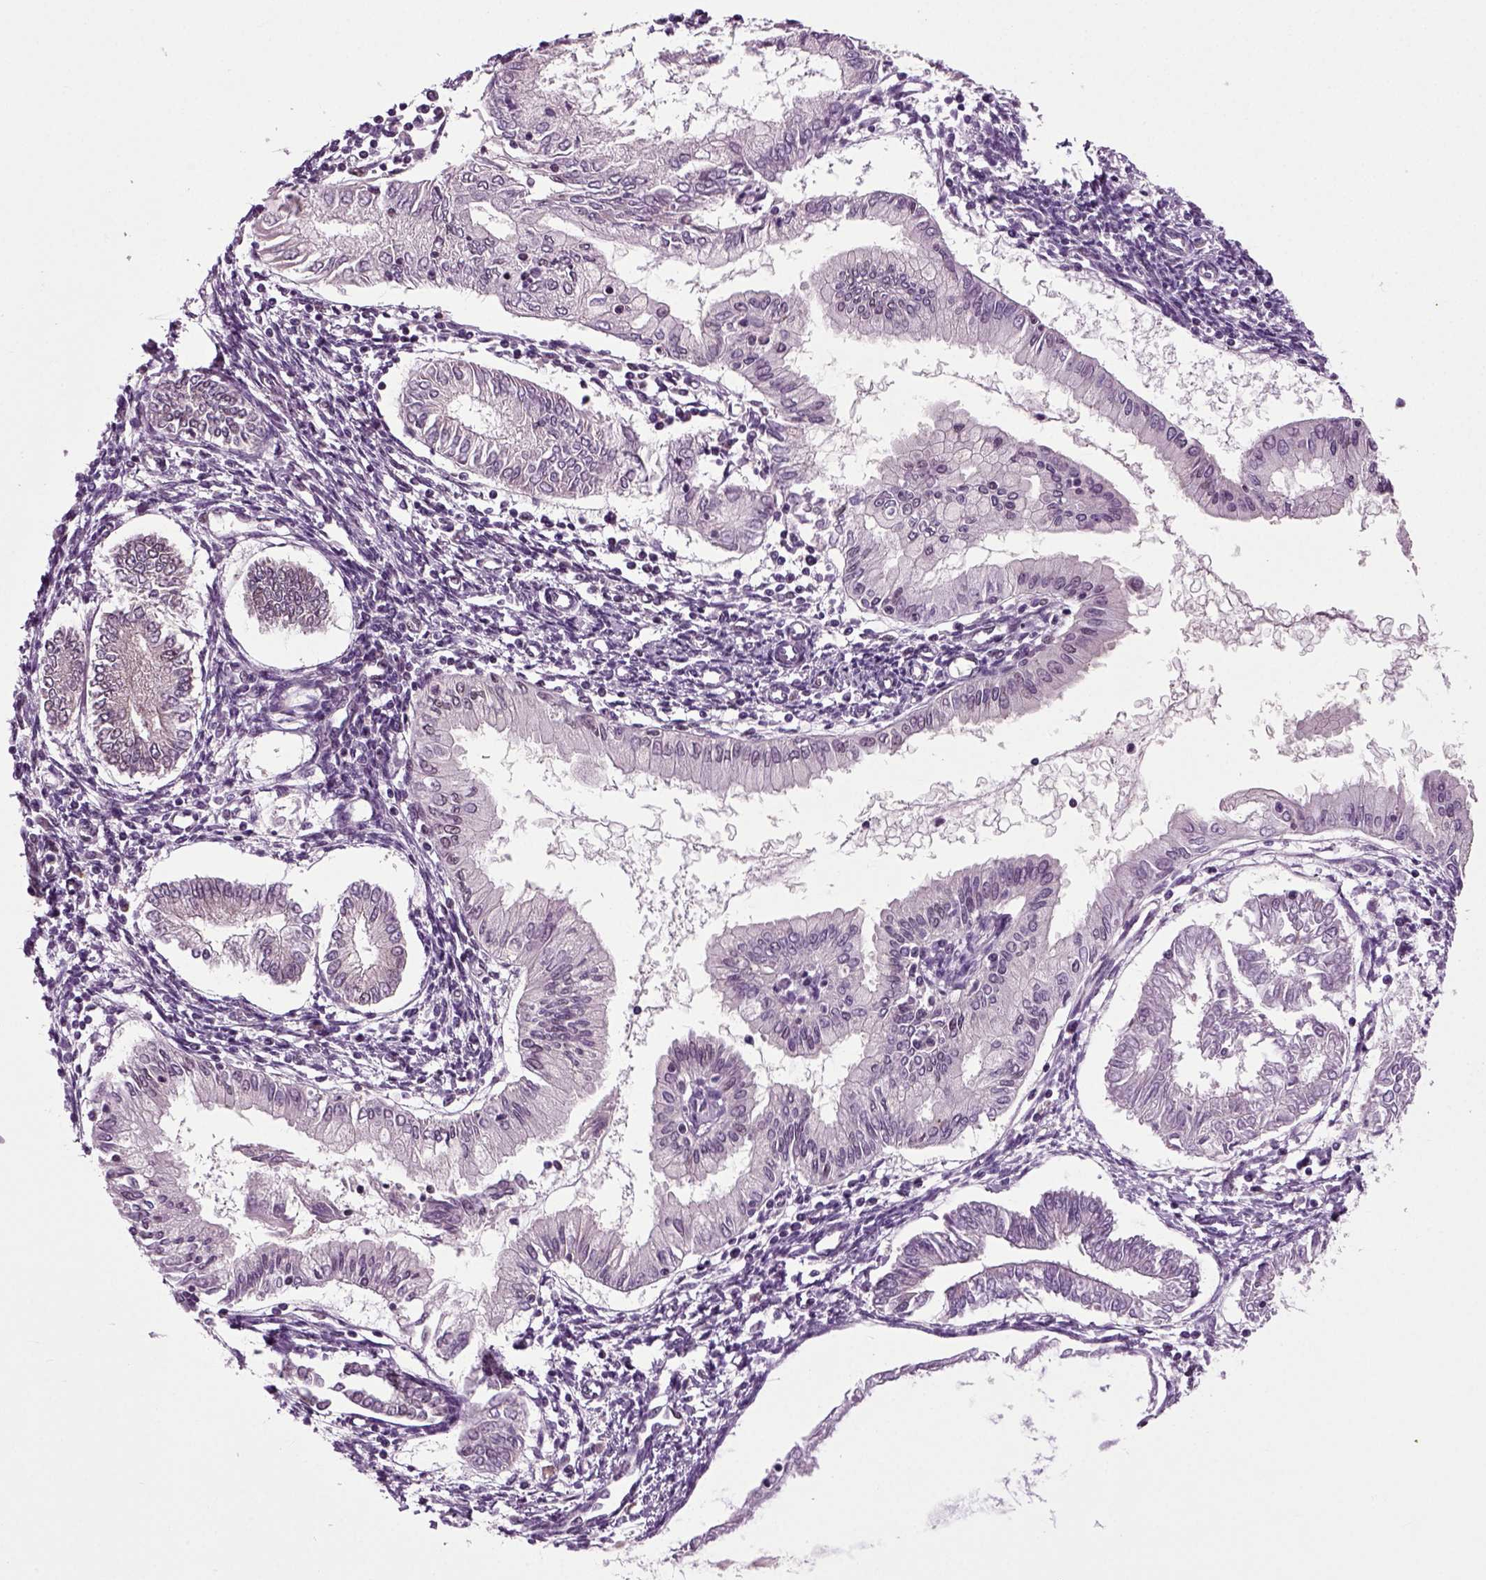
{"staining": {"intensity": "moderate", "quantity": ">75%", "location": "nuclear"}, "tissue": "endometrial cancer", "cell_type": "Tumor cells", "image_type": "cancer", "snomed": [{"axis": "morphology", "description": "Adenocarcinoma, NOS"}, {"axis": "topography", "description": "Endometrium"}], "caption": "Human adenocarcinoma (endometrial) stained with a brown dye reveals moderate nuclear positive positivity in approximately >75% of tumor cells.", "gene": "RCOR3", "patient": {"sex": "female", "age": 68}}